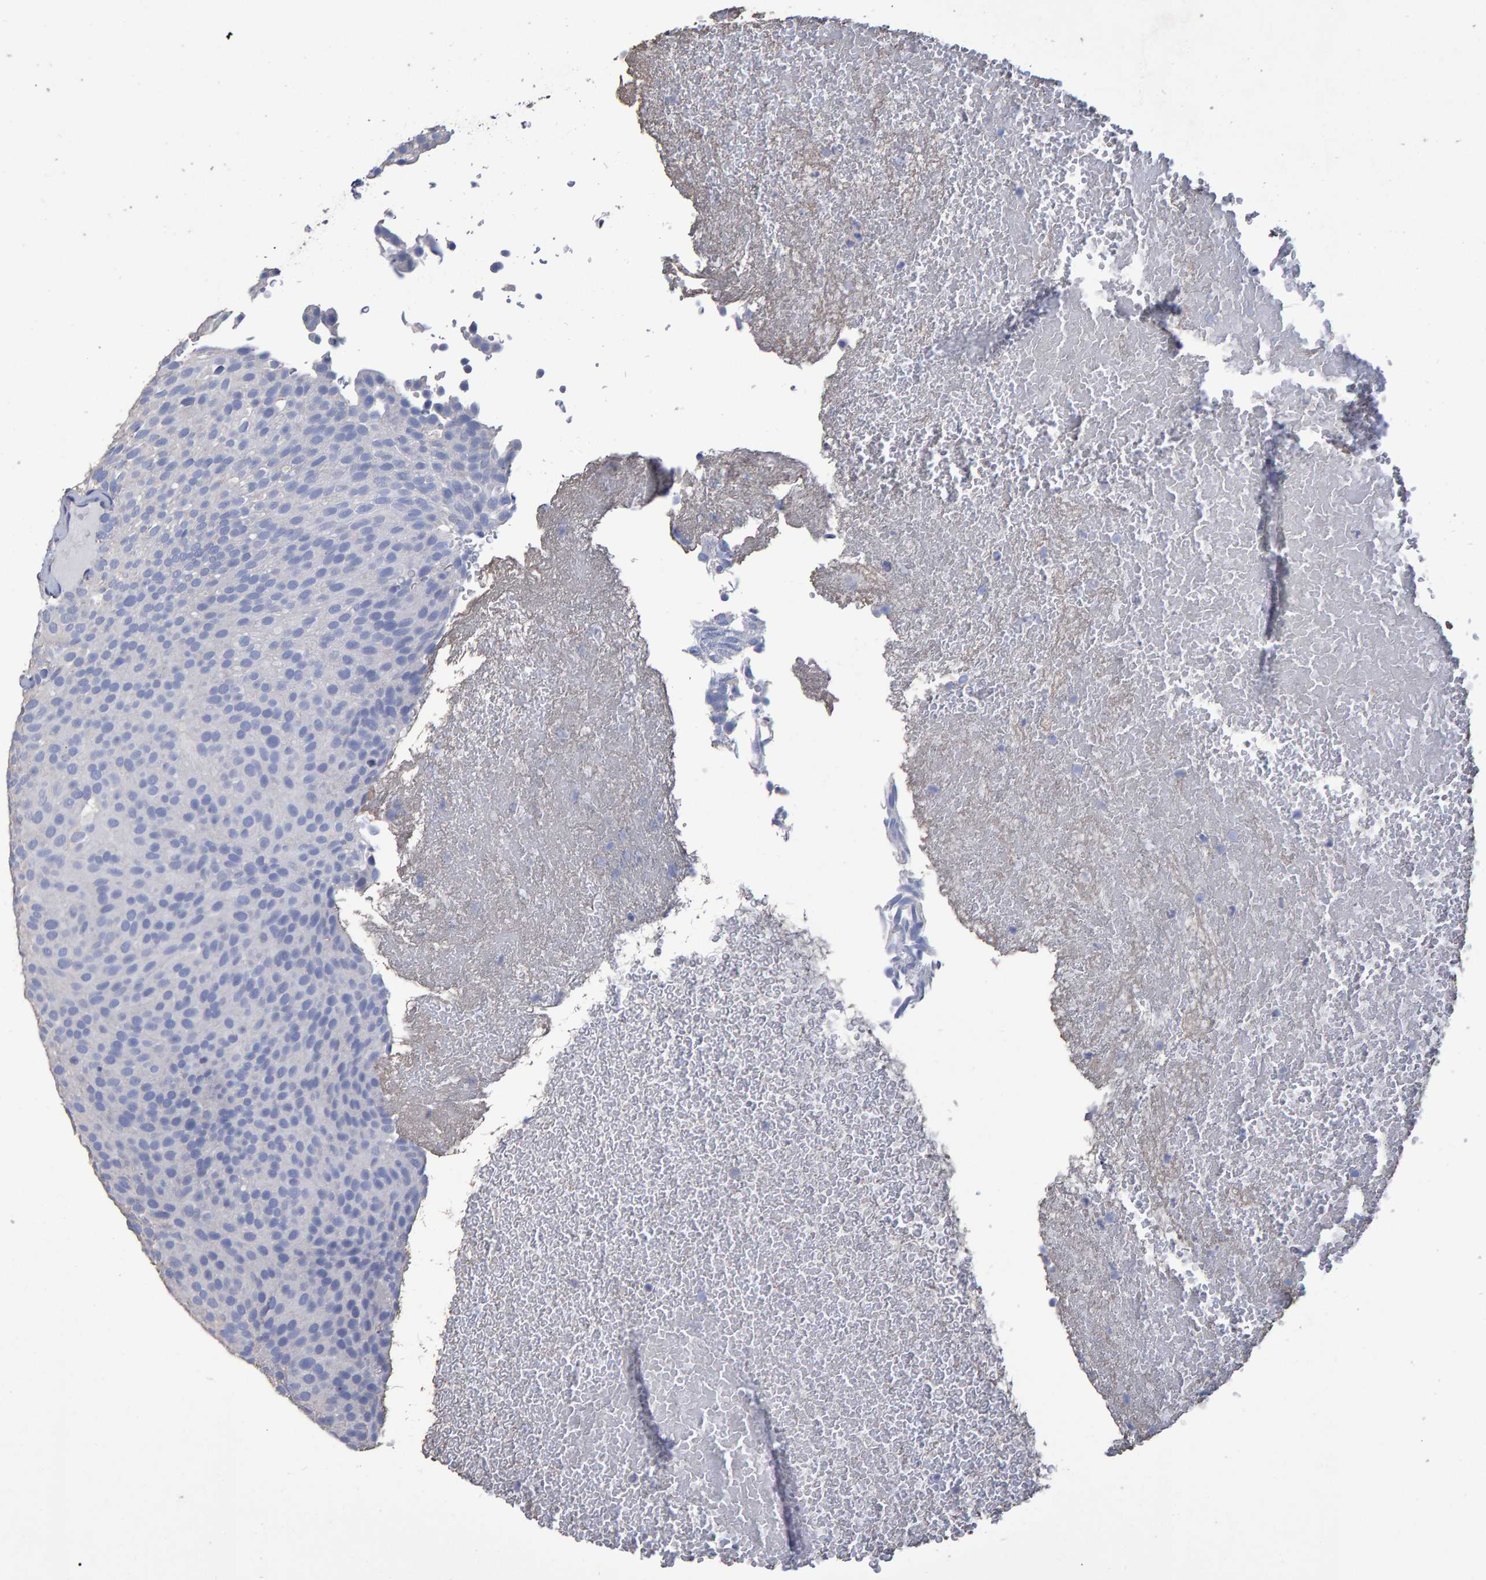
{"staining": {"intensity": "negative", "quantity": "none", "location": "none"}, "tissue": "urothelial cancer", "cell_type": "Tumor cells", "image_type": "cancer", "snomed": [{"axis": "morphology", "description": "Urothelial carcinoma, Low grade"}, {"axis": "topography", "description": "Urinary bladder"}], "caption": "IHC of urothelial cancer exhibits no expression in tumor cells.", "gene": "HEMGN", "patient": {"sex": "male", "age": 78}}